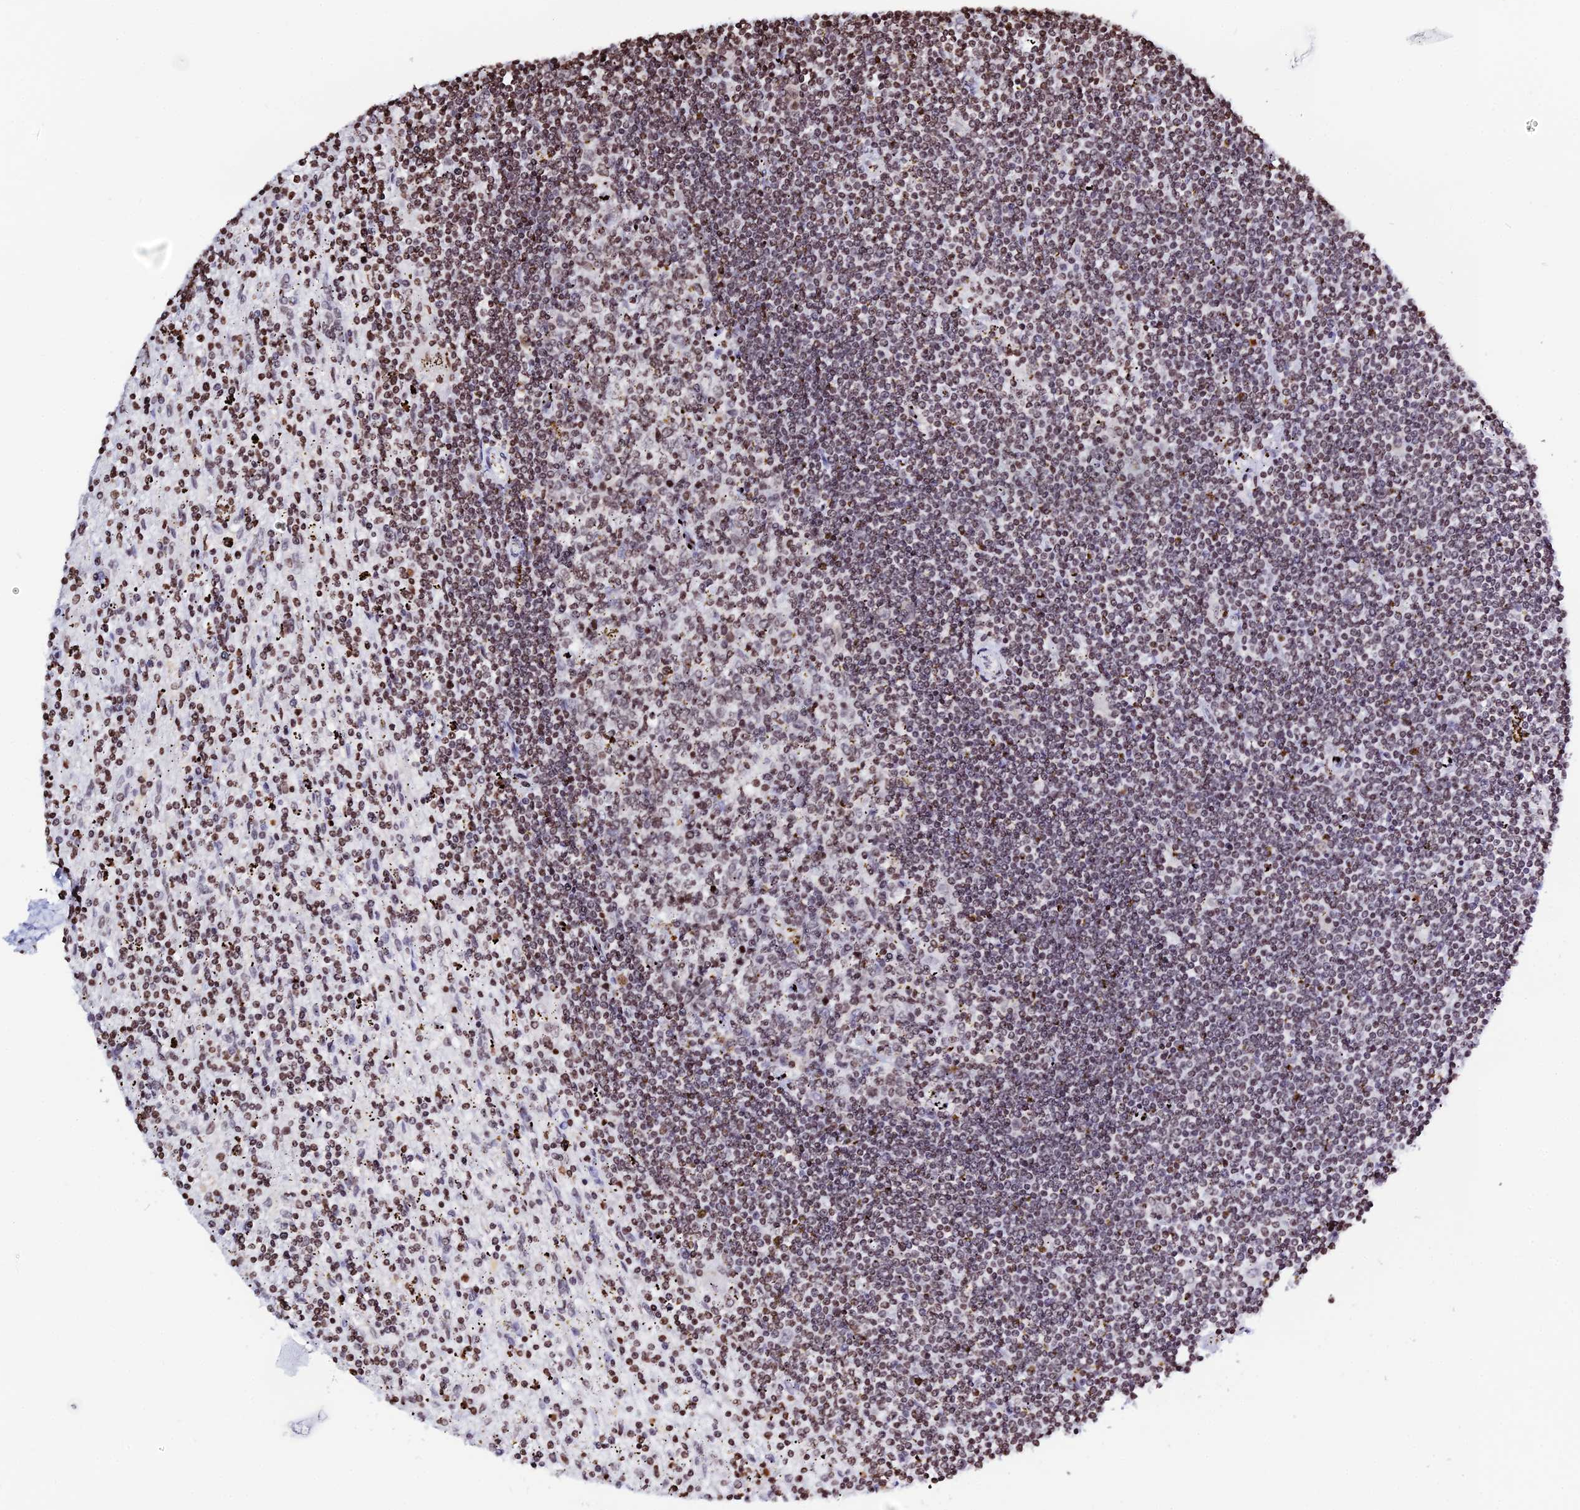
{"staining": {"intensity": "moderate", "quantity": ">75%", "location": "nuclear"}, "tissue": "lymphoma", "cell_type": "Tumor cells", "image_type": "cancer", "snomed": [{"axis": "morphology", "description": "Malignant lymphoma, non-Hodgkin's type, Low grade"}, {"axis": "topography", "description": "Spleen"}], "caption": "Lymphoma stained with a brown dye demonstrates moderate nuclear positive expression in about >75% of tumor cells.", "gene": "MACROH2A2", "patient": {"sex": "male", "age": 76}}